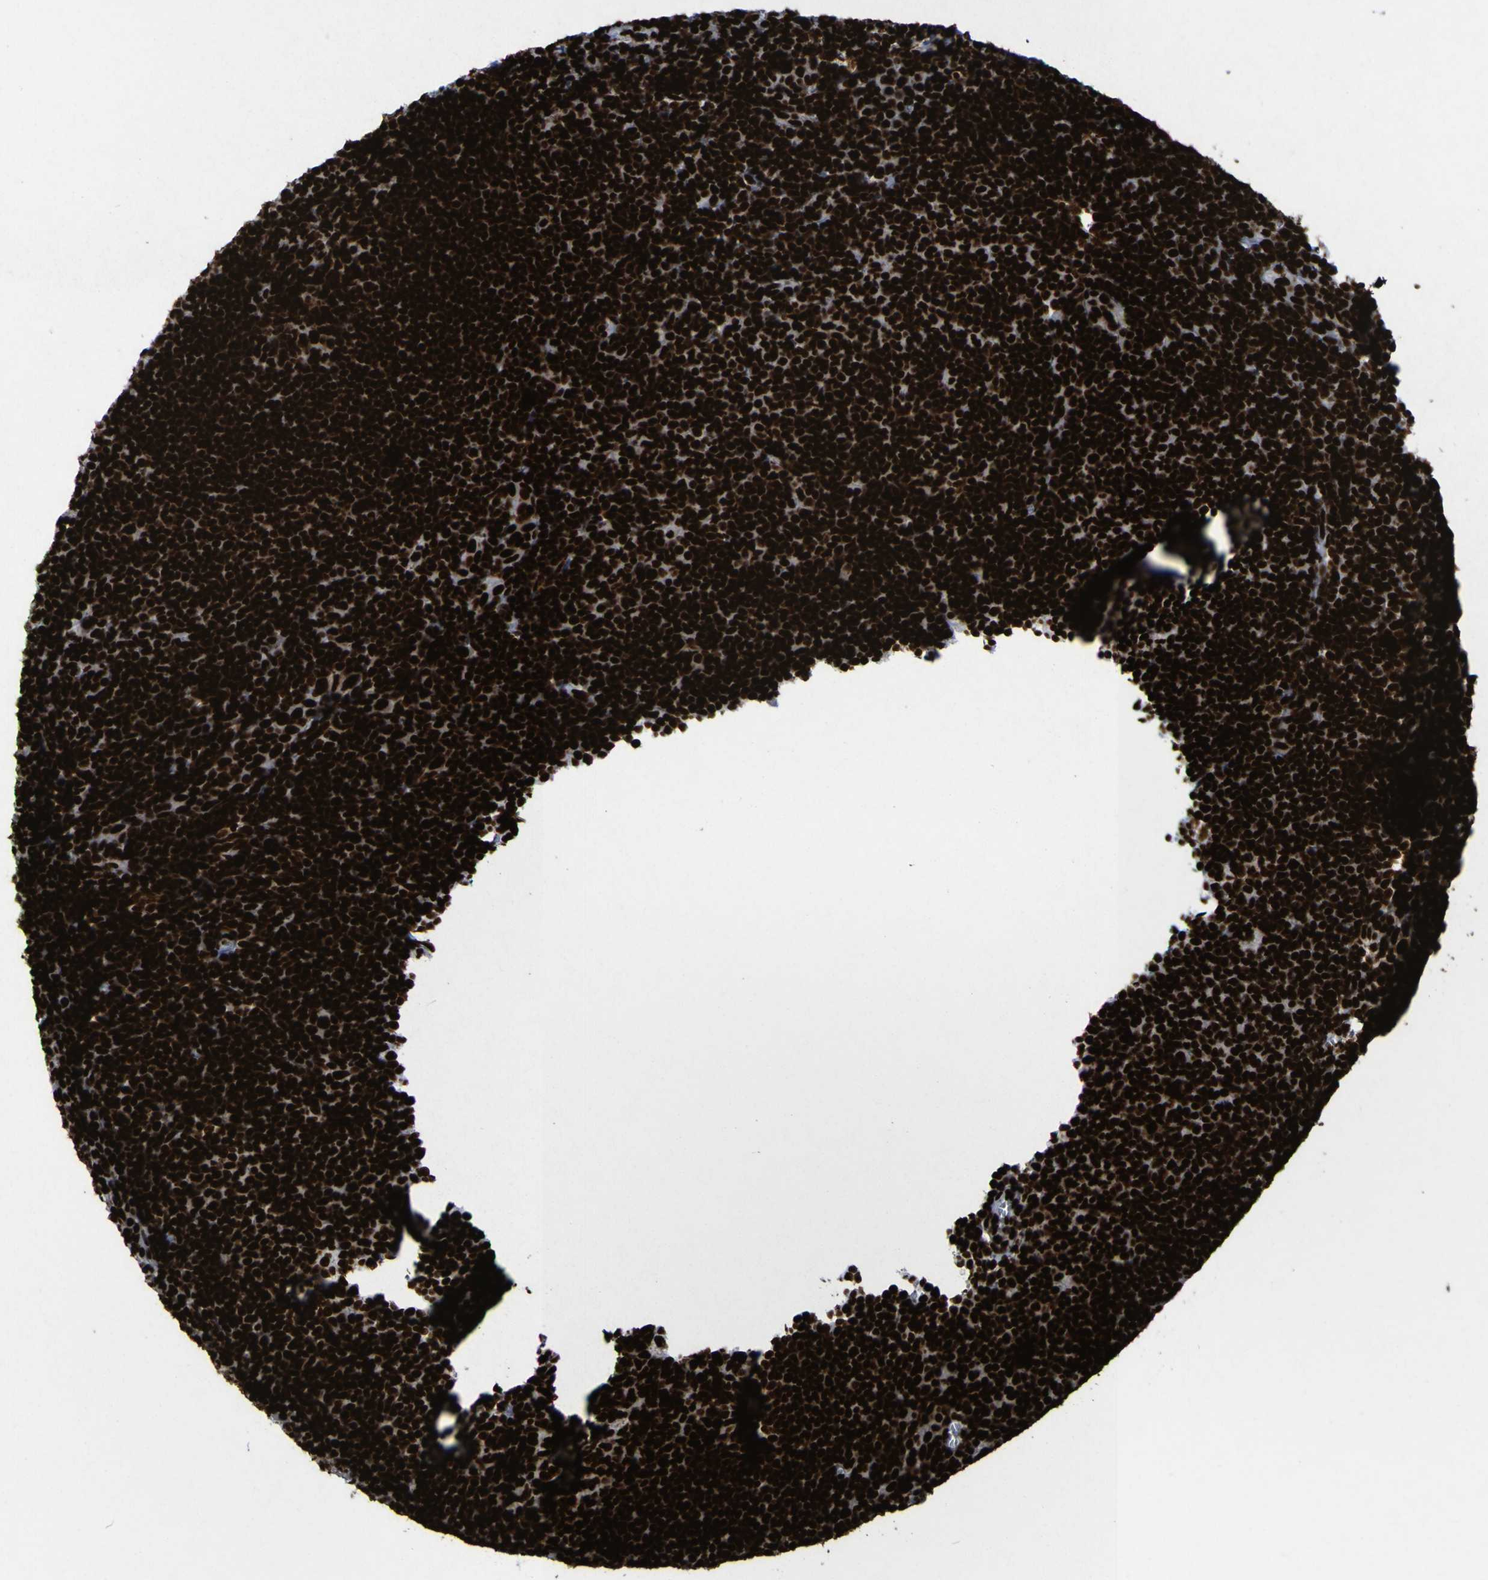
{"staining": {"intensity": "strong", "quantity": ">75%", "location": "nuclear"}, "tissue": "tonsil", "cell_type": "Germinal center cells", "image_type": "normal", "snomed": [{"axis": "morphology", "description": "Normal tissue, NOS"}, {"axis": "topography", "description": "Tonsil"}], "caption": "A micrograph of tonsil stained for a protein exhibits strong nuclear brown staining in germinal center cells. (DAB (3,3'-diaminobenzidine) IHC, brown staining for protein, blue staining for nuclei).", "gene": "NPM1", "patient": {"sex": "male", "age": 37}}